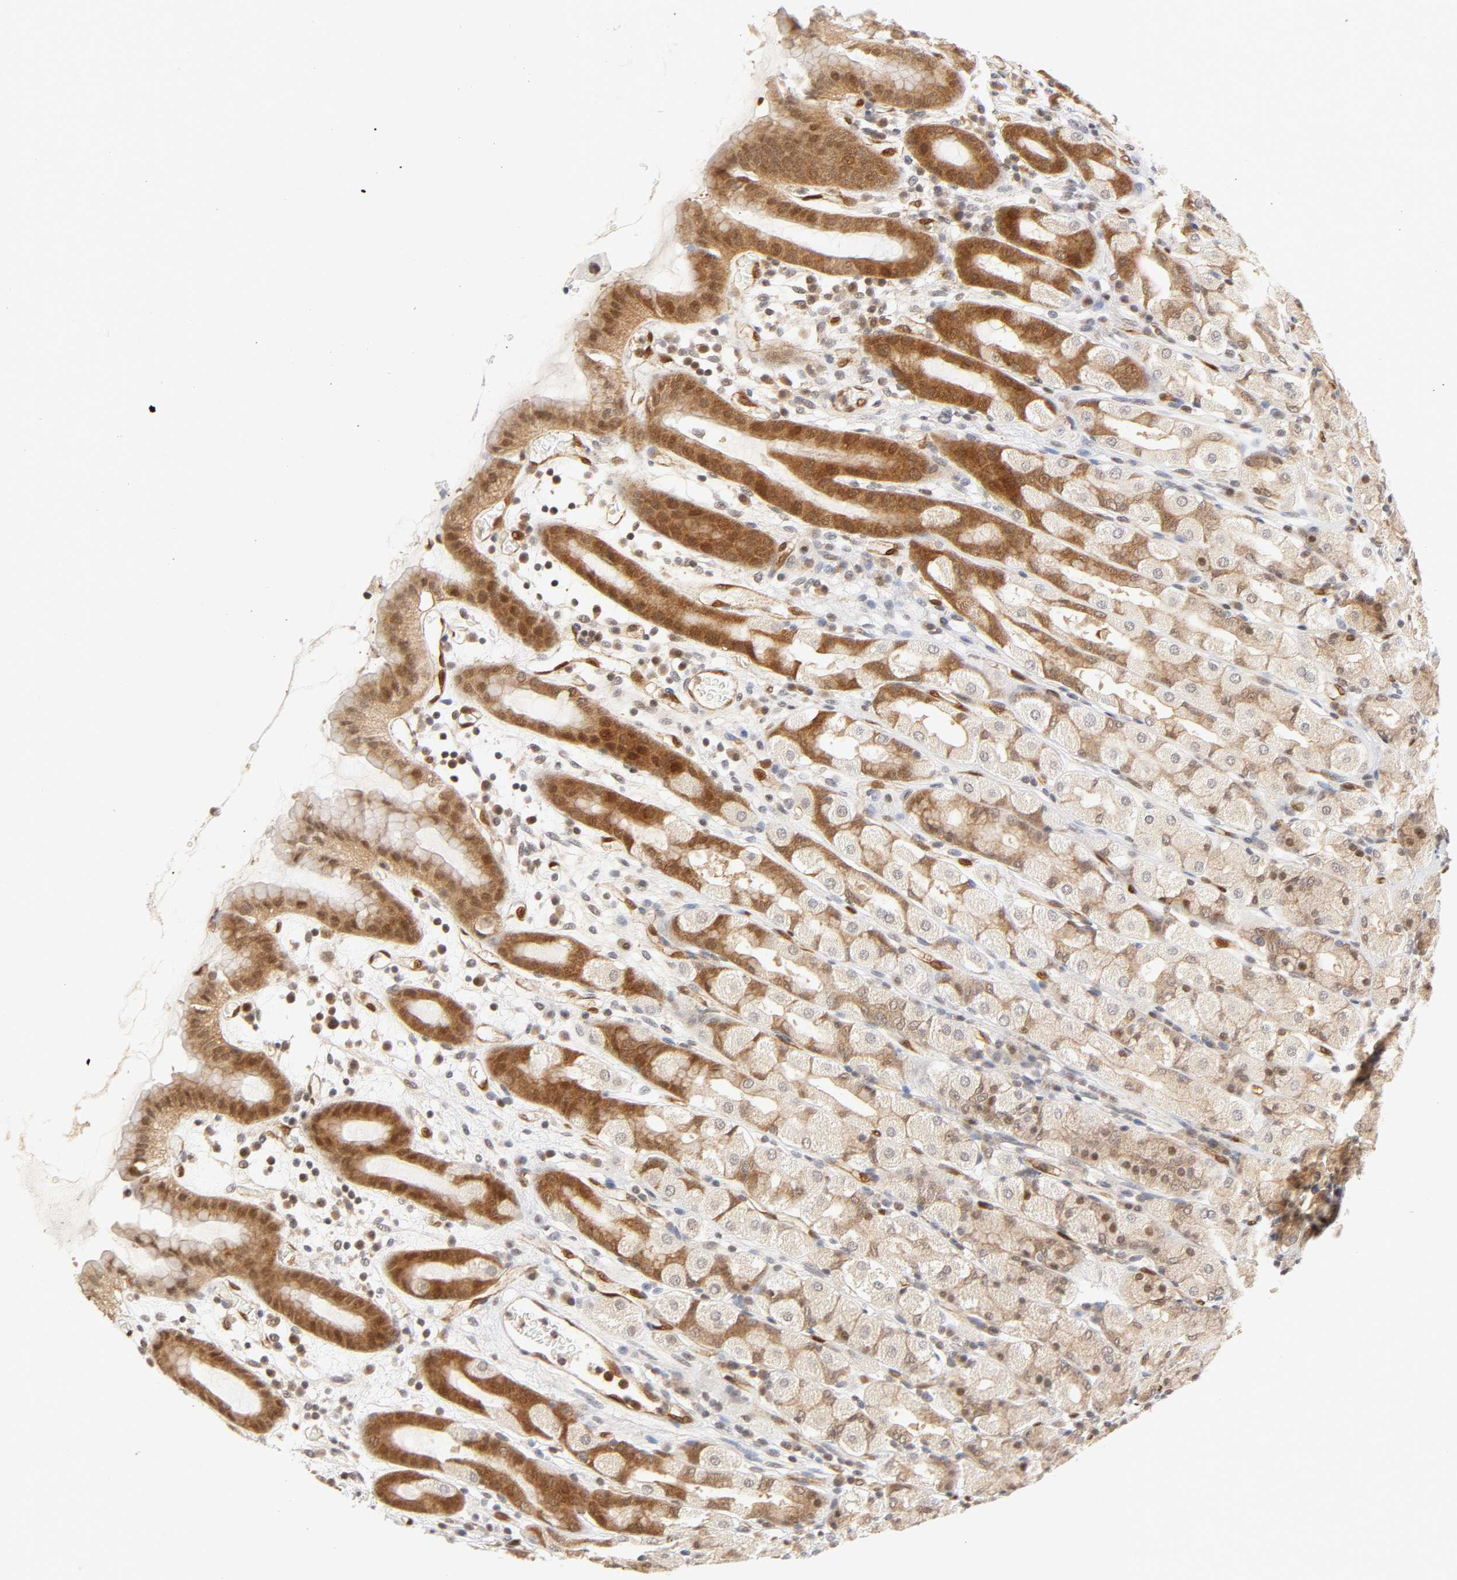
{"staining": {"intensity": "moderate", "quantity": ">75%", "location": "cytoplasmic/membranous,nuclear"}, "tissue": "stomach", "cell_type": "Glandular cells", "image_type": "normal", "snomed": [{"axis": "morphology", "description": "Normal tissue, NOS"}, {"axis": "topography", "description": "Stomach, upper"}], "caption": "Brown immunohistochemical staining in unremarkable human stomach displays moderate cytoplasmic/membranous,nuclear positivity in approximately >75% of glandular cells.", "gene": "CDC37", "patient": {"sex": "male", "age": 68}}